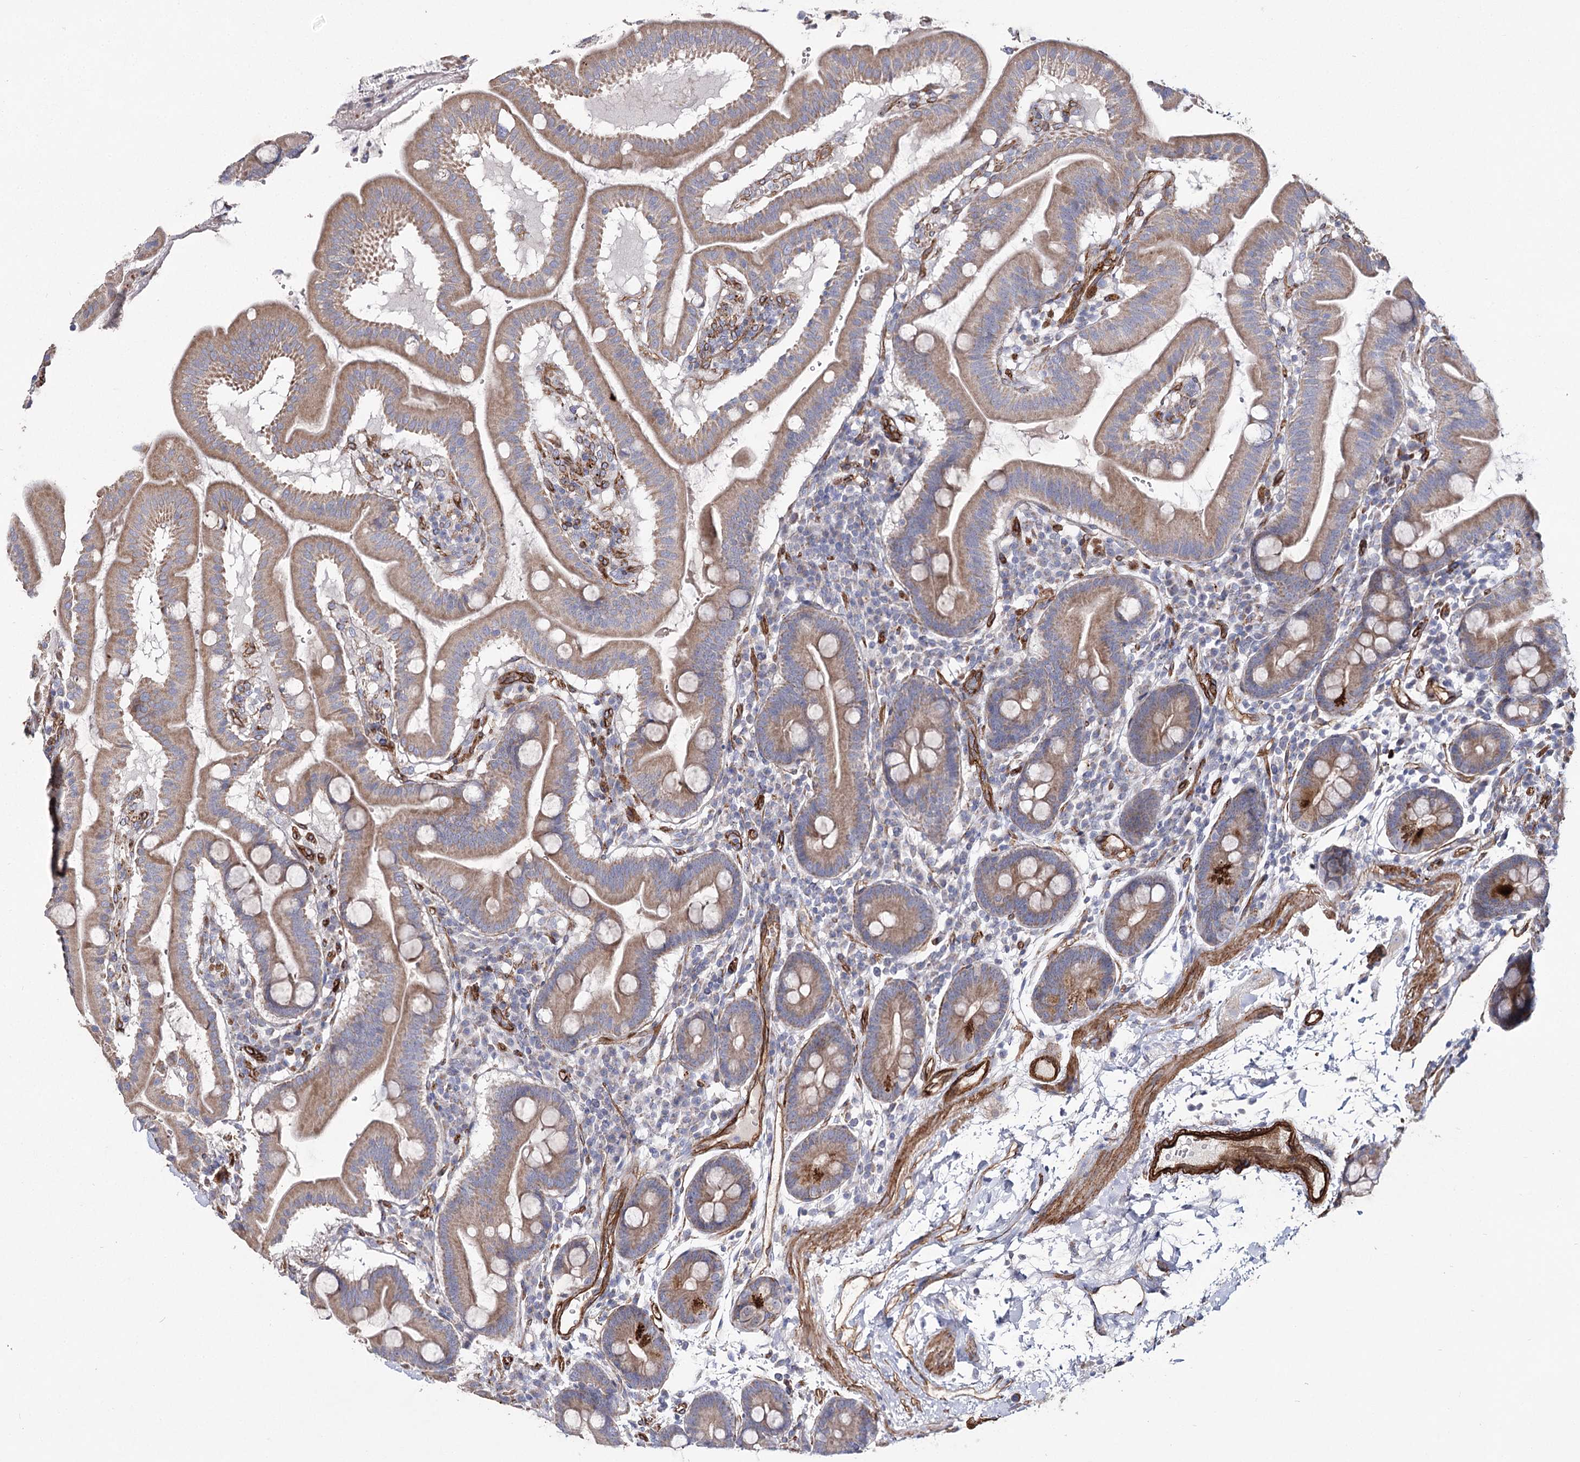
{"staining": {"intensity": "moderate", "quantity": ">75%", "location": "cytoplasmic/membranous"}, "tissue": "duodenum", "cell_type": "Glandular cells", "image_type": "normal", "snomed": [{"axis": "morphology", "description": "Normal tissue, NOS"}, {"axis": "morphology", "description": "Adenocarcinoma, NOS"}, {"axis": "topography", "description": "Pancreas"}, {"axis": "topography", "description": "Duodenum"}], "caption": "Glandular cells reveal medium levels of moderate cytoplasmic/membranous staining in approximately >75% of cells in unremarkable human duodenum.", "gene": "TMEM164", "patient": {"sex": "male", "age": 50}}